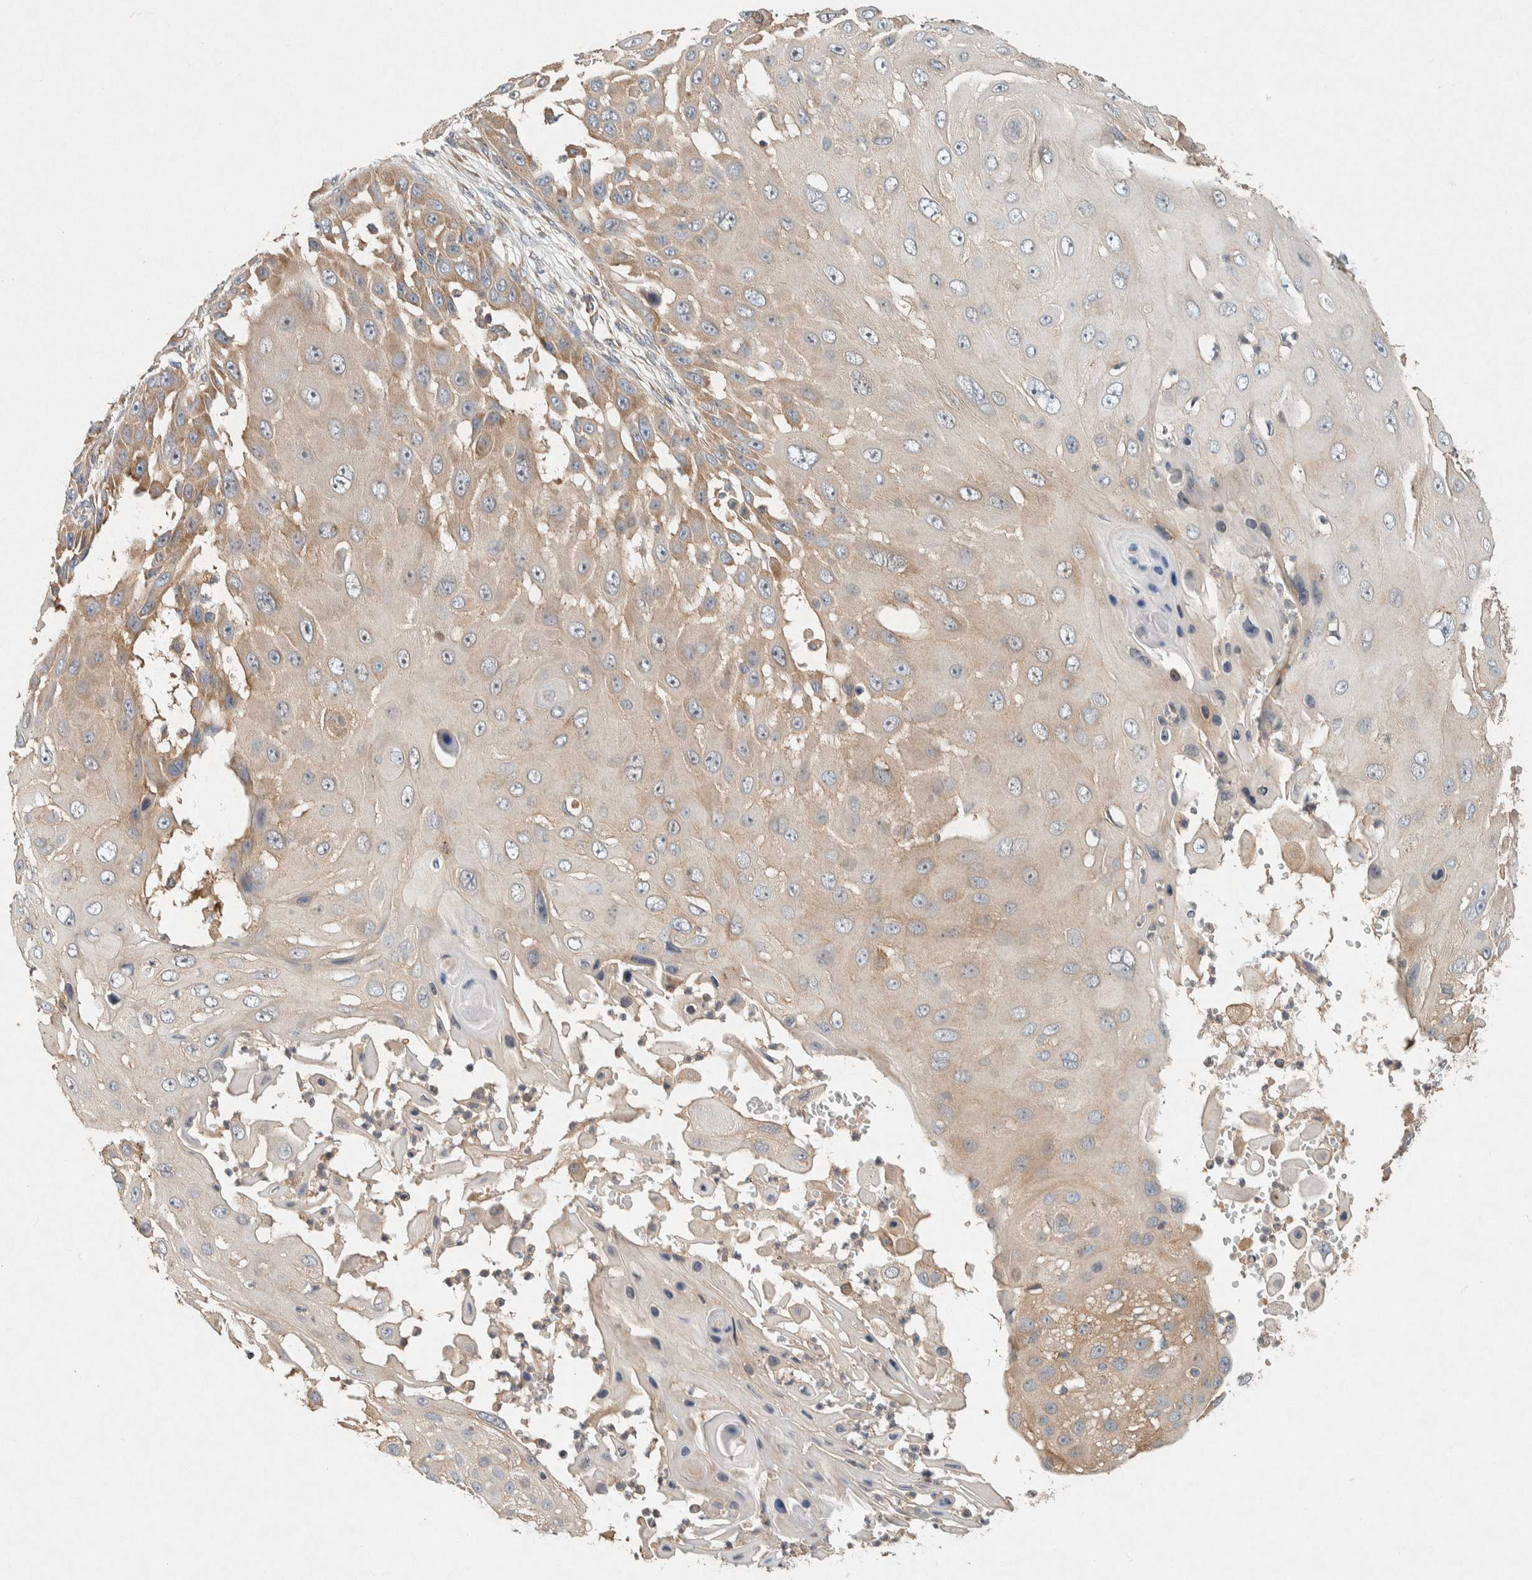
{"staining": {"intensity": "weak", "quantity": "25%-75%", "location": "cytoplasmic/membranous"}, "tissue": "skin cancer", "cell_type": "Tumor cells", "image_type": "cancer", "snomed": [{"axis": "morphology", "description": "Squamous cell carcinoma, NOS"}, {"axis": "topography", "description": "Skin"}], "caption": "This micrograph displays immunohistochemistry (IHC) staining of skin cancer (squamous cell carcinoma), with low weak cytoplasmic/membranous staining in approximately 25%-75% of tumor cells.", "gene": "PXK", "patient": {"sex": "female", "age": 44}}